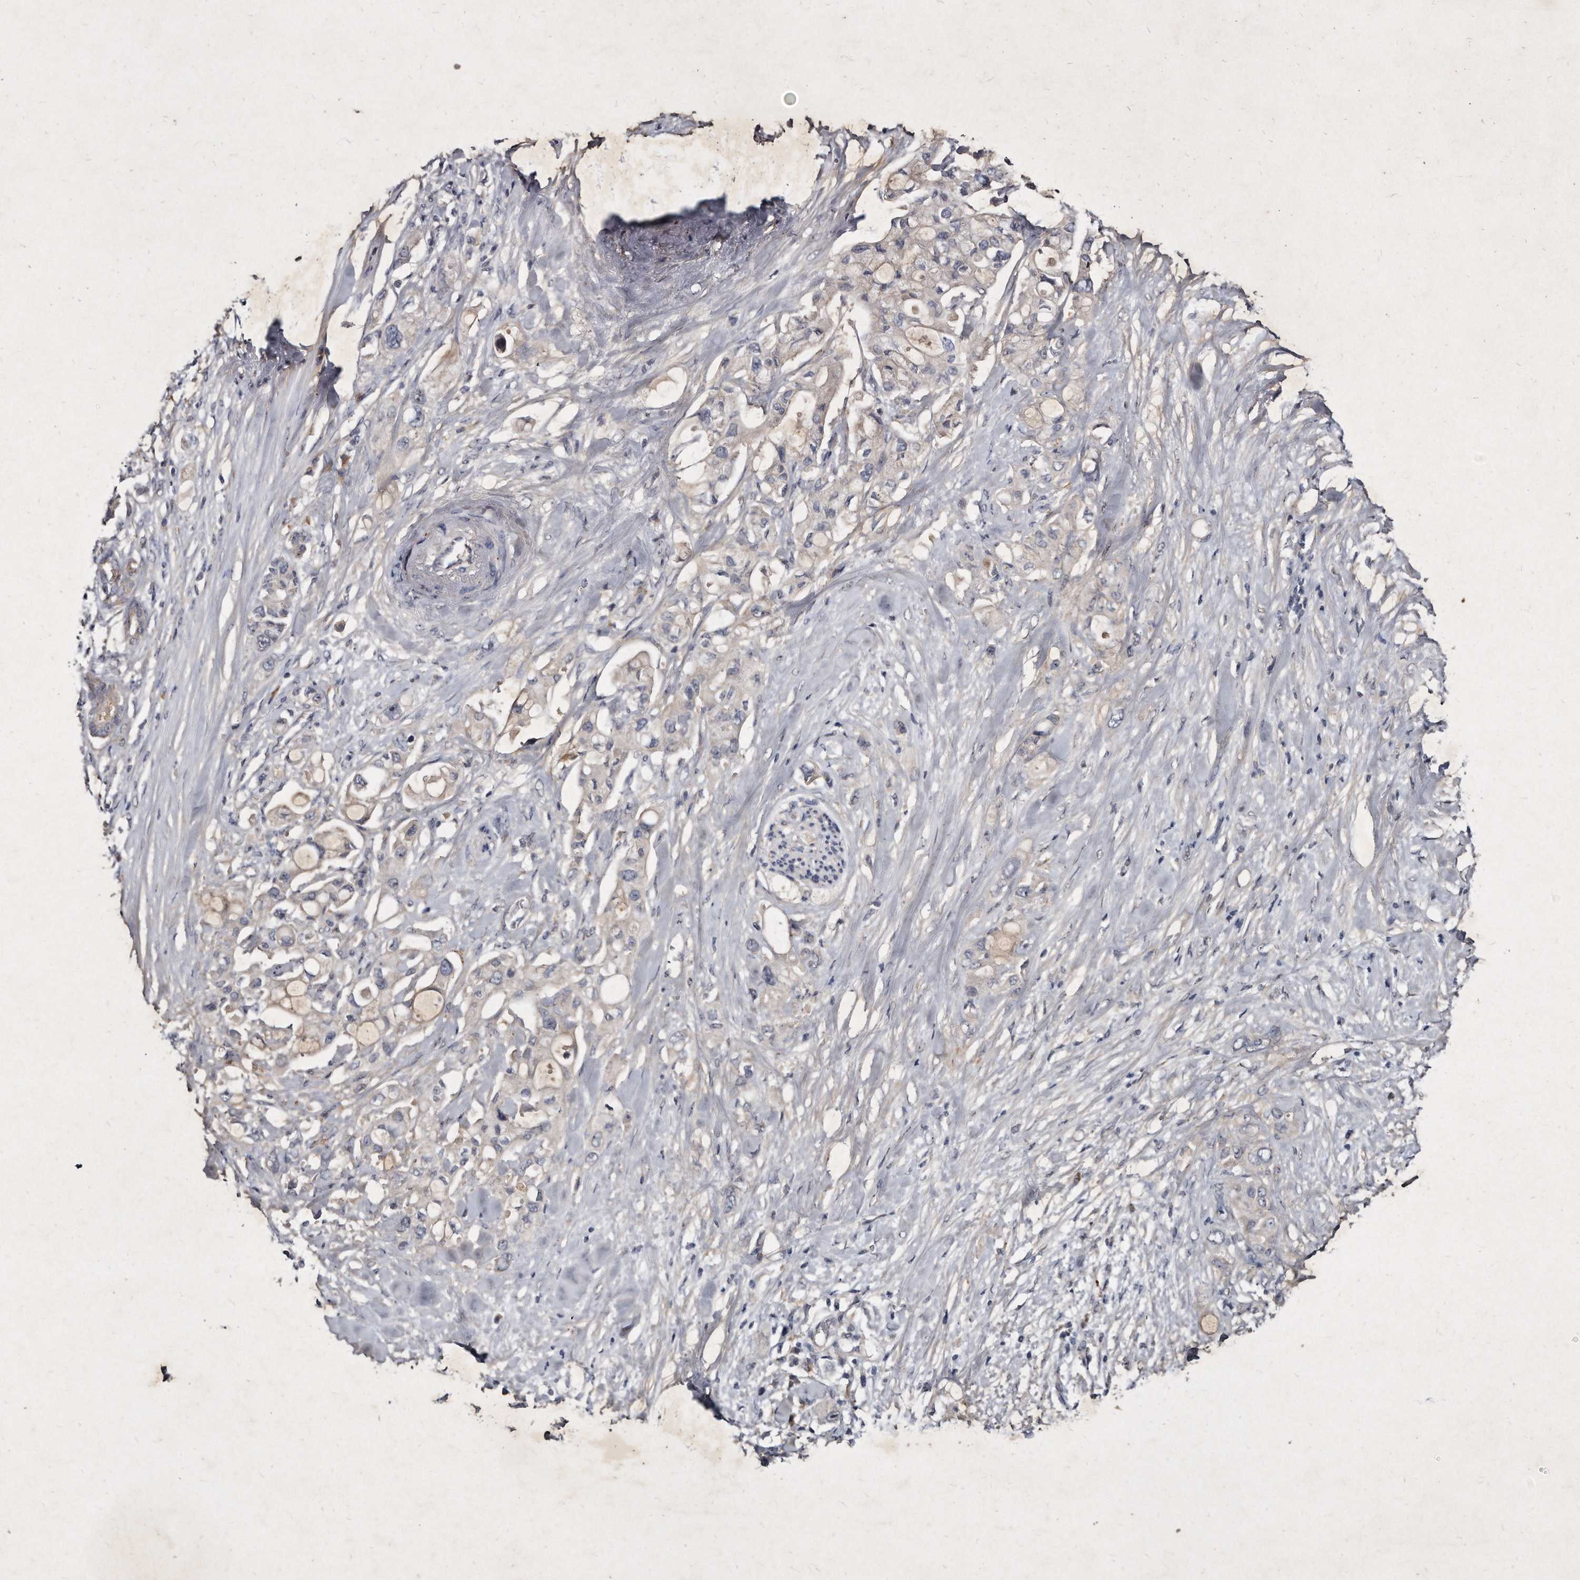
{"staining": {"intensity": "weak", "quantity": "<25%", "location": "cytoplasmic/membranous"}, "tissue": "pancreatic cancer", "cell_type": "Tumor cells", "image_type": "cancer", "snomed": [{"axis": "morphology", "description": "Adenocarcinoma, NOS"}, {"axis": "topography", "description": "Pancreas"}], "caption": "Tumor cells are negative for brown protein staining in pancreatic adenocarcinoma.", "gene": "KLHDC3", "patient": {"sex": "female", "age": 56}}